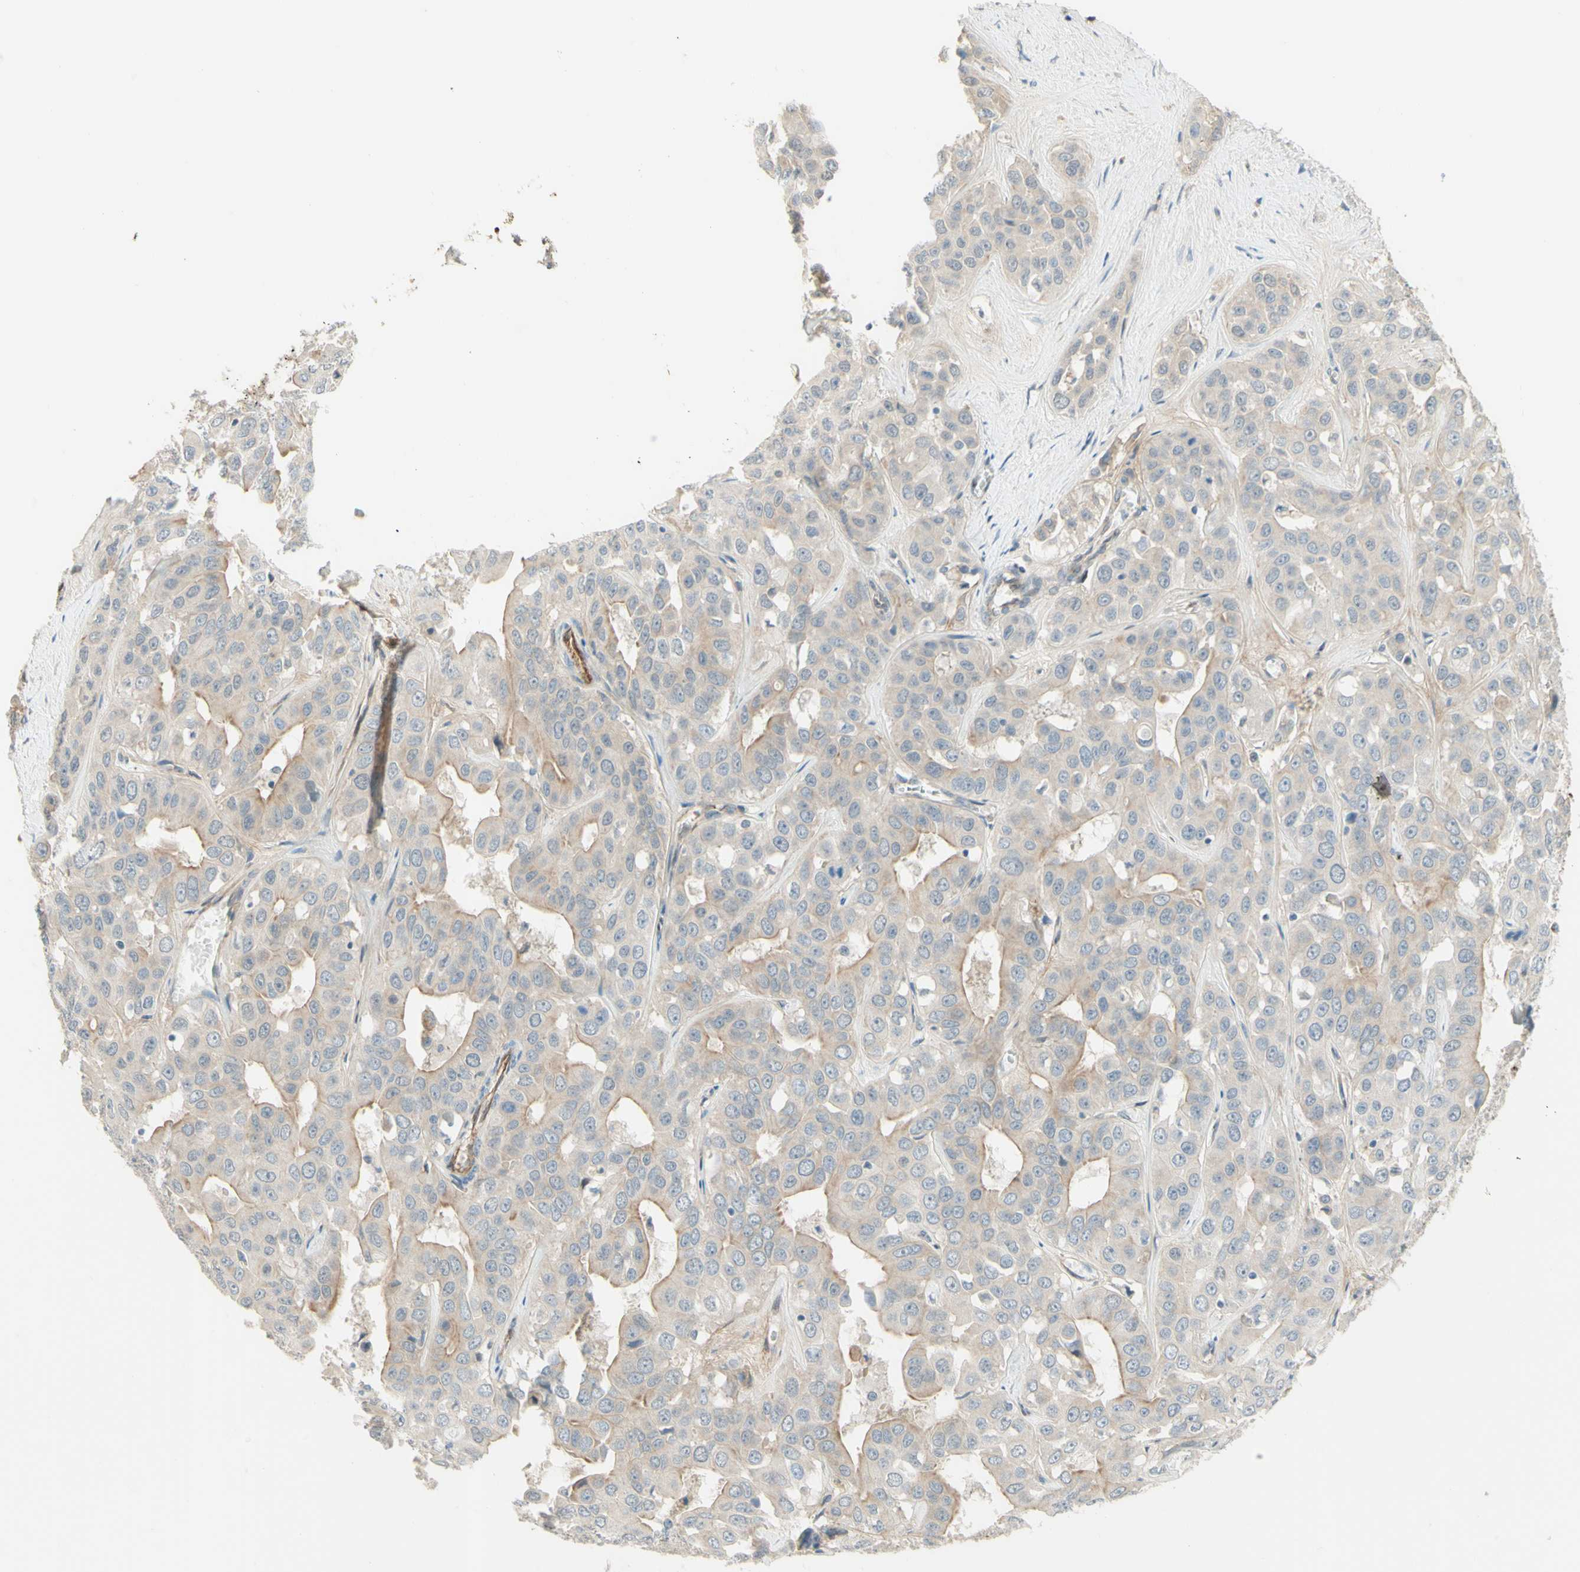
{"staining": {"intensity": "weak", "quantity": "25%-75%", "location": "cytoplasmic/membranous"}, "tissue": "liver cancer", "cell_type": "Tumor cells", "image_type": "cancer", "snomed": [{"axis": "morphology", "description": "Cholangiocarcinoma"}, {"axis": "topography", "description": "Liver"}], "caption": "A histopathology image of liver cancer stained for a protein demonstrates weak cytoplasmic/membranous brown staining in tumor cells.", "gene": "ANGPT2", "patient": {"sex": "female", "age": 52}}